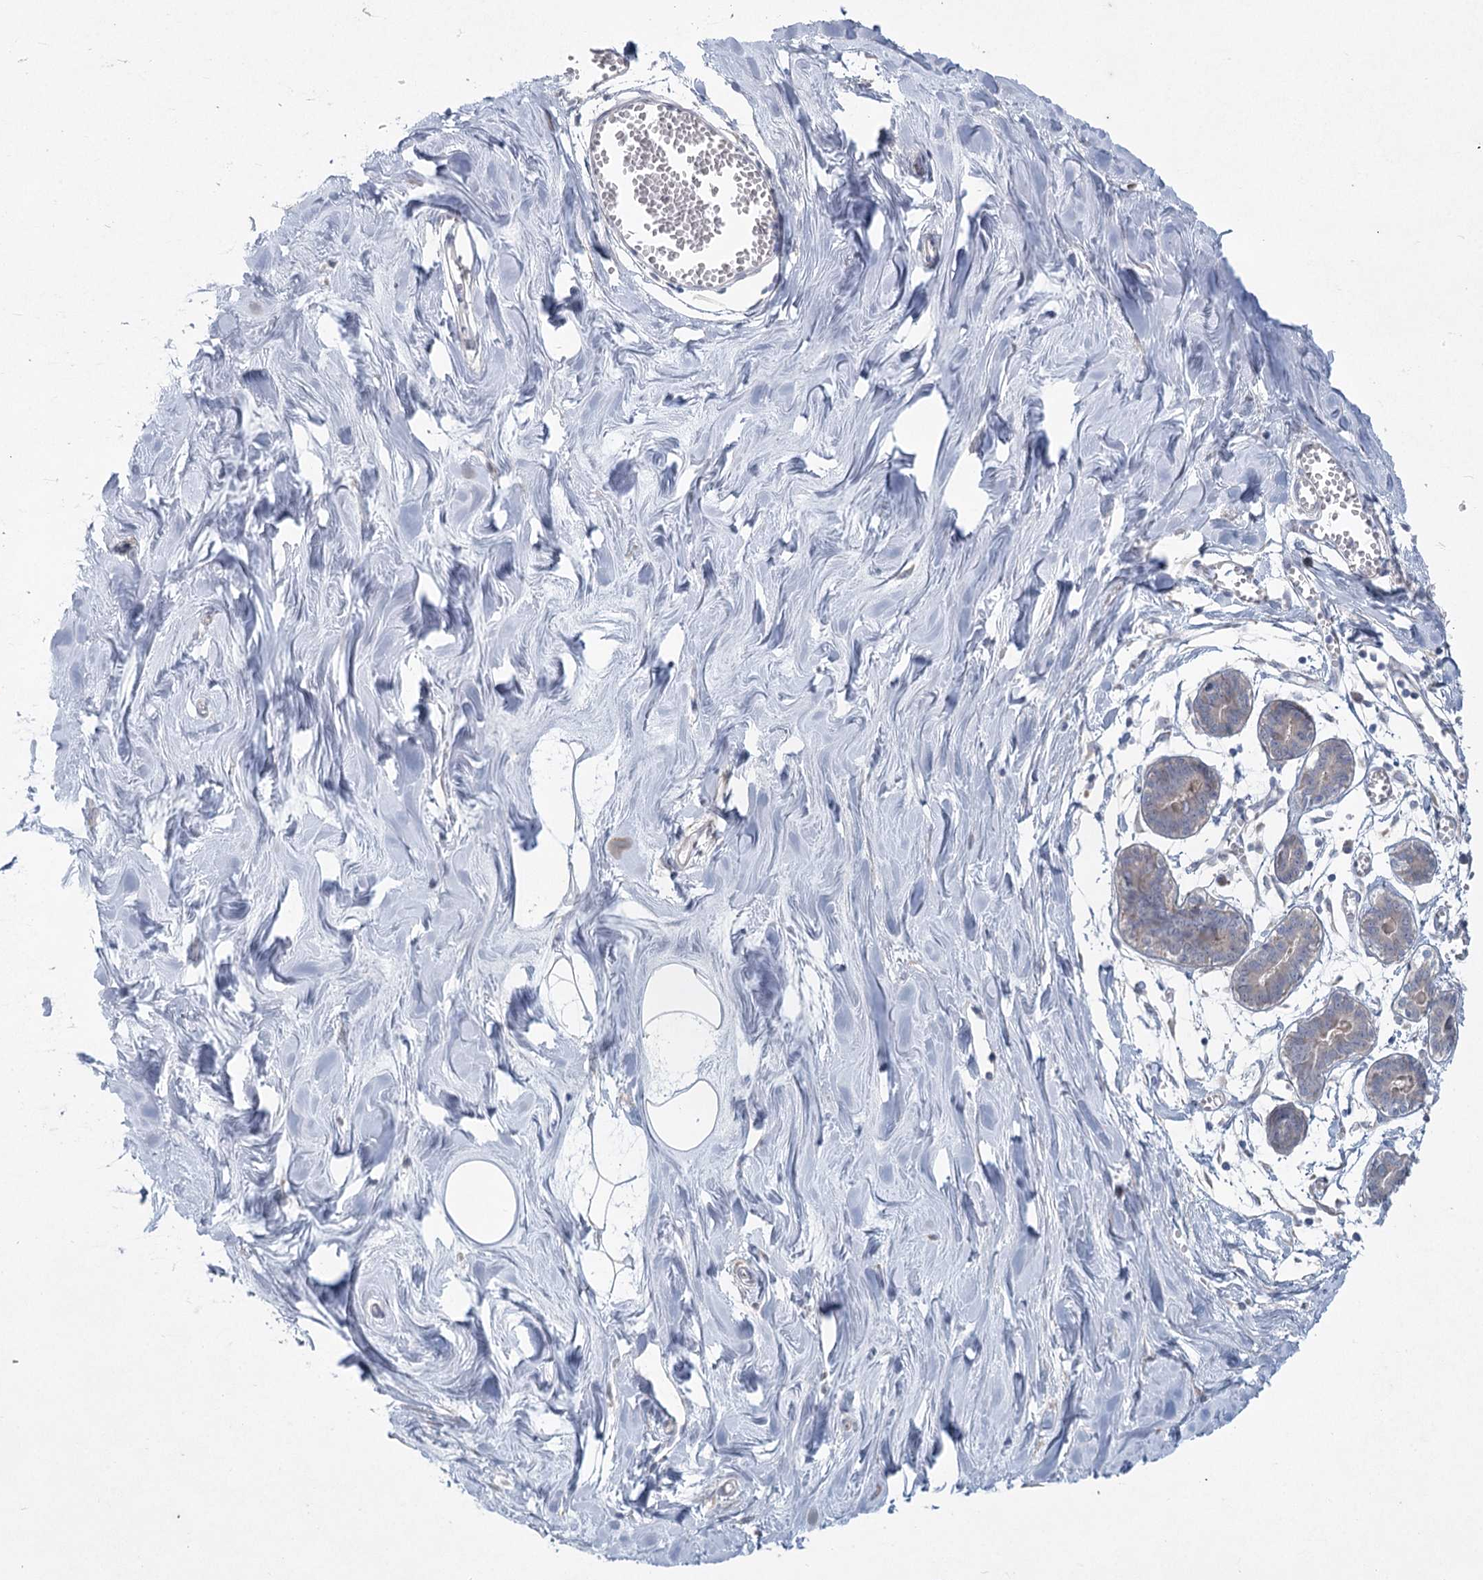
{"staining": {"intensity": "weak", "quantity": "25%-75%", "location": "cytoplasmic/membranous"}, "tissue": "breast", "cell_type": "Adipocytes", "image_type": "normal", "snomed": [{"axis": "morphology", "description": "Normal tissue, NOS"}, {"axis": "topography", "description": "Breast"}], "caption": "This is a photomicrograph of IHC staining of benign breast, which shows weak positivity in the cytoplasmic/membranous of adipocytes.", "gene": "PLA2G12A", "patient": {"sex": "female", "age": 27}}